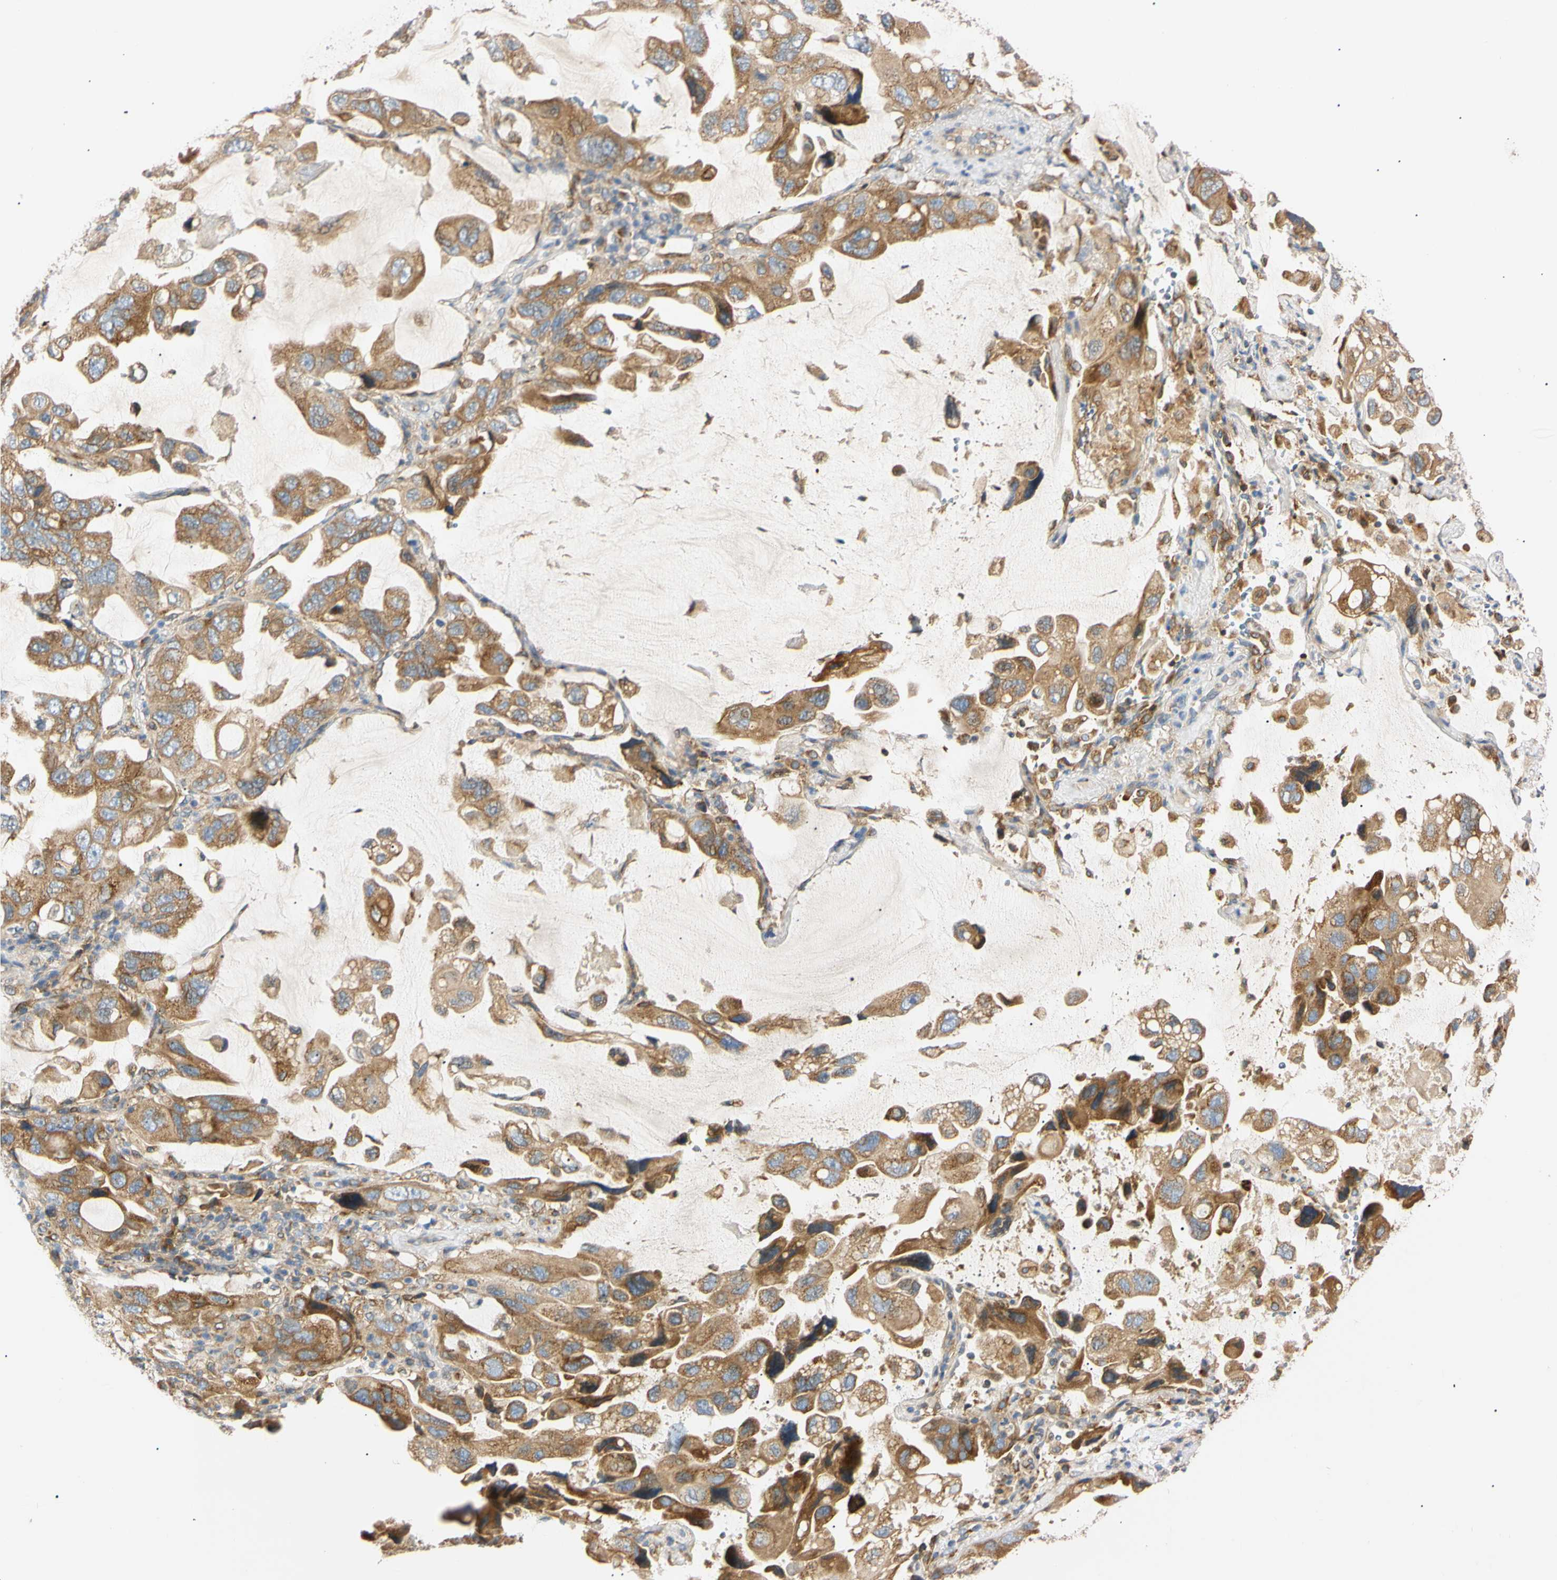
{"staining": {"intensity": "moderate", "quantity": ">75%", "location": "cytoplasmic/membranous"}, "tissue": "lung cancer", "cell_type": "Tumor cells", "image_type": "cancer", "snomed": [{"axis": "morphology", "description": "Squamous cell carcinoma, NOS"}, {"axis": "topography", "description": "Lung"}], "caption": "Immunohistochemical staining of human lung squamous cell carcinoma shows moderate cytoplasmic/membranous protein staining in about >75% of tumor cells. (Brightfield microscopy of DAB IHC at high magnification).", "gene": "IER3IP1", "patient": {"sex": "female", "age": 73}}